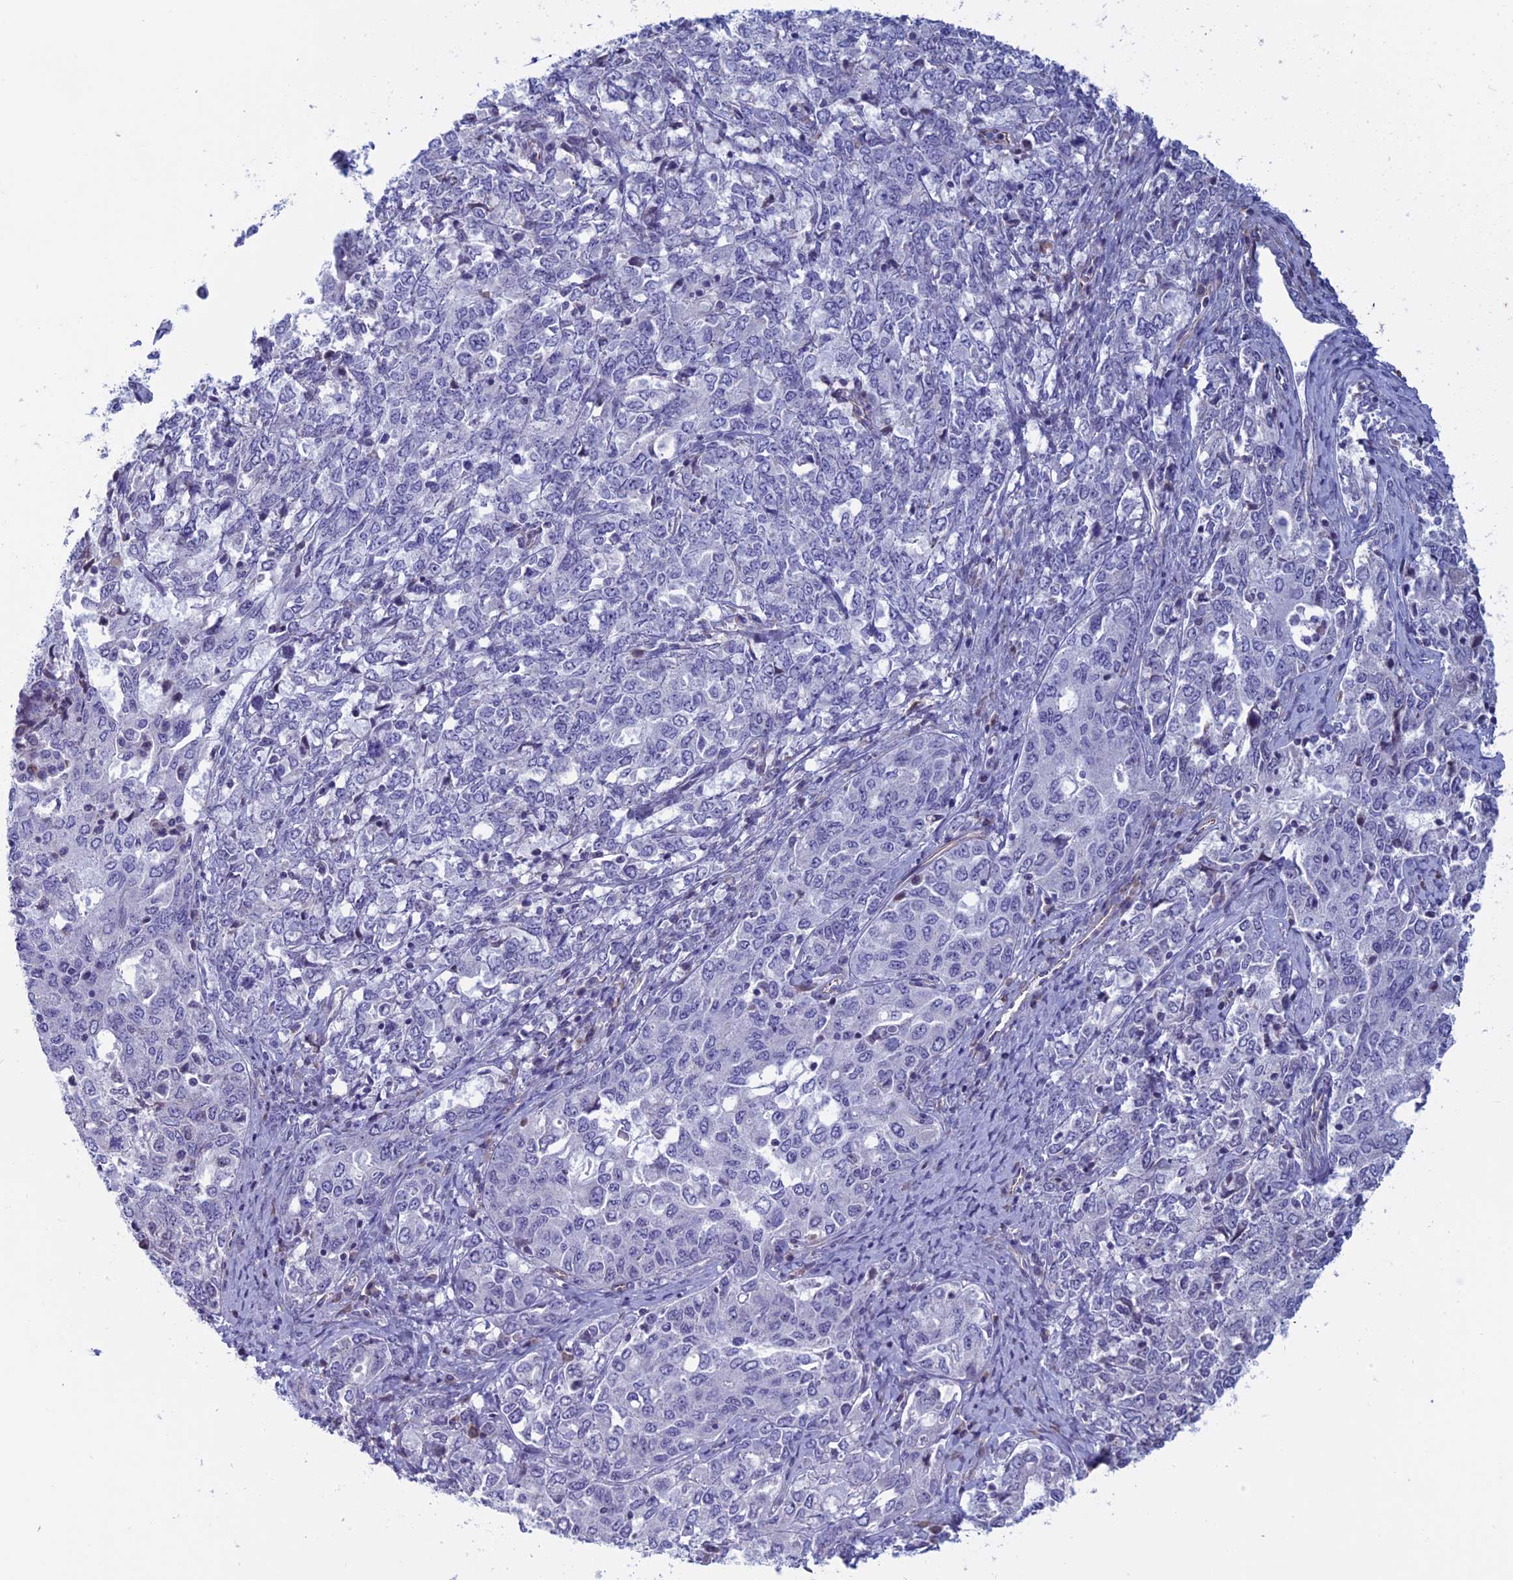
{"staining": {"intensity": "negative", "quantity": "none", "location": "none"}, "tissue": "ovarian cancer", "cell_type": "Tumor cells", "image_type": "cancer", "snomed": [{"axis": "morphology", "description": "Carcinoma, endometroid"}, {"axis": "topography", "description": "Ovary"}], "caption": "This histopathology image is of ovarian cancer stained with immunohistochemistry (IHC) to label a protein in brown with the nuclei are counter-stained blue. There is no positivity in tumor cells.", "gene": "BCL2L10", "patient": {"sex": "female", "age": 62}}